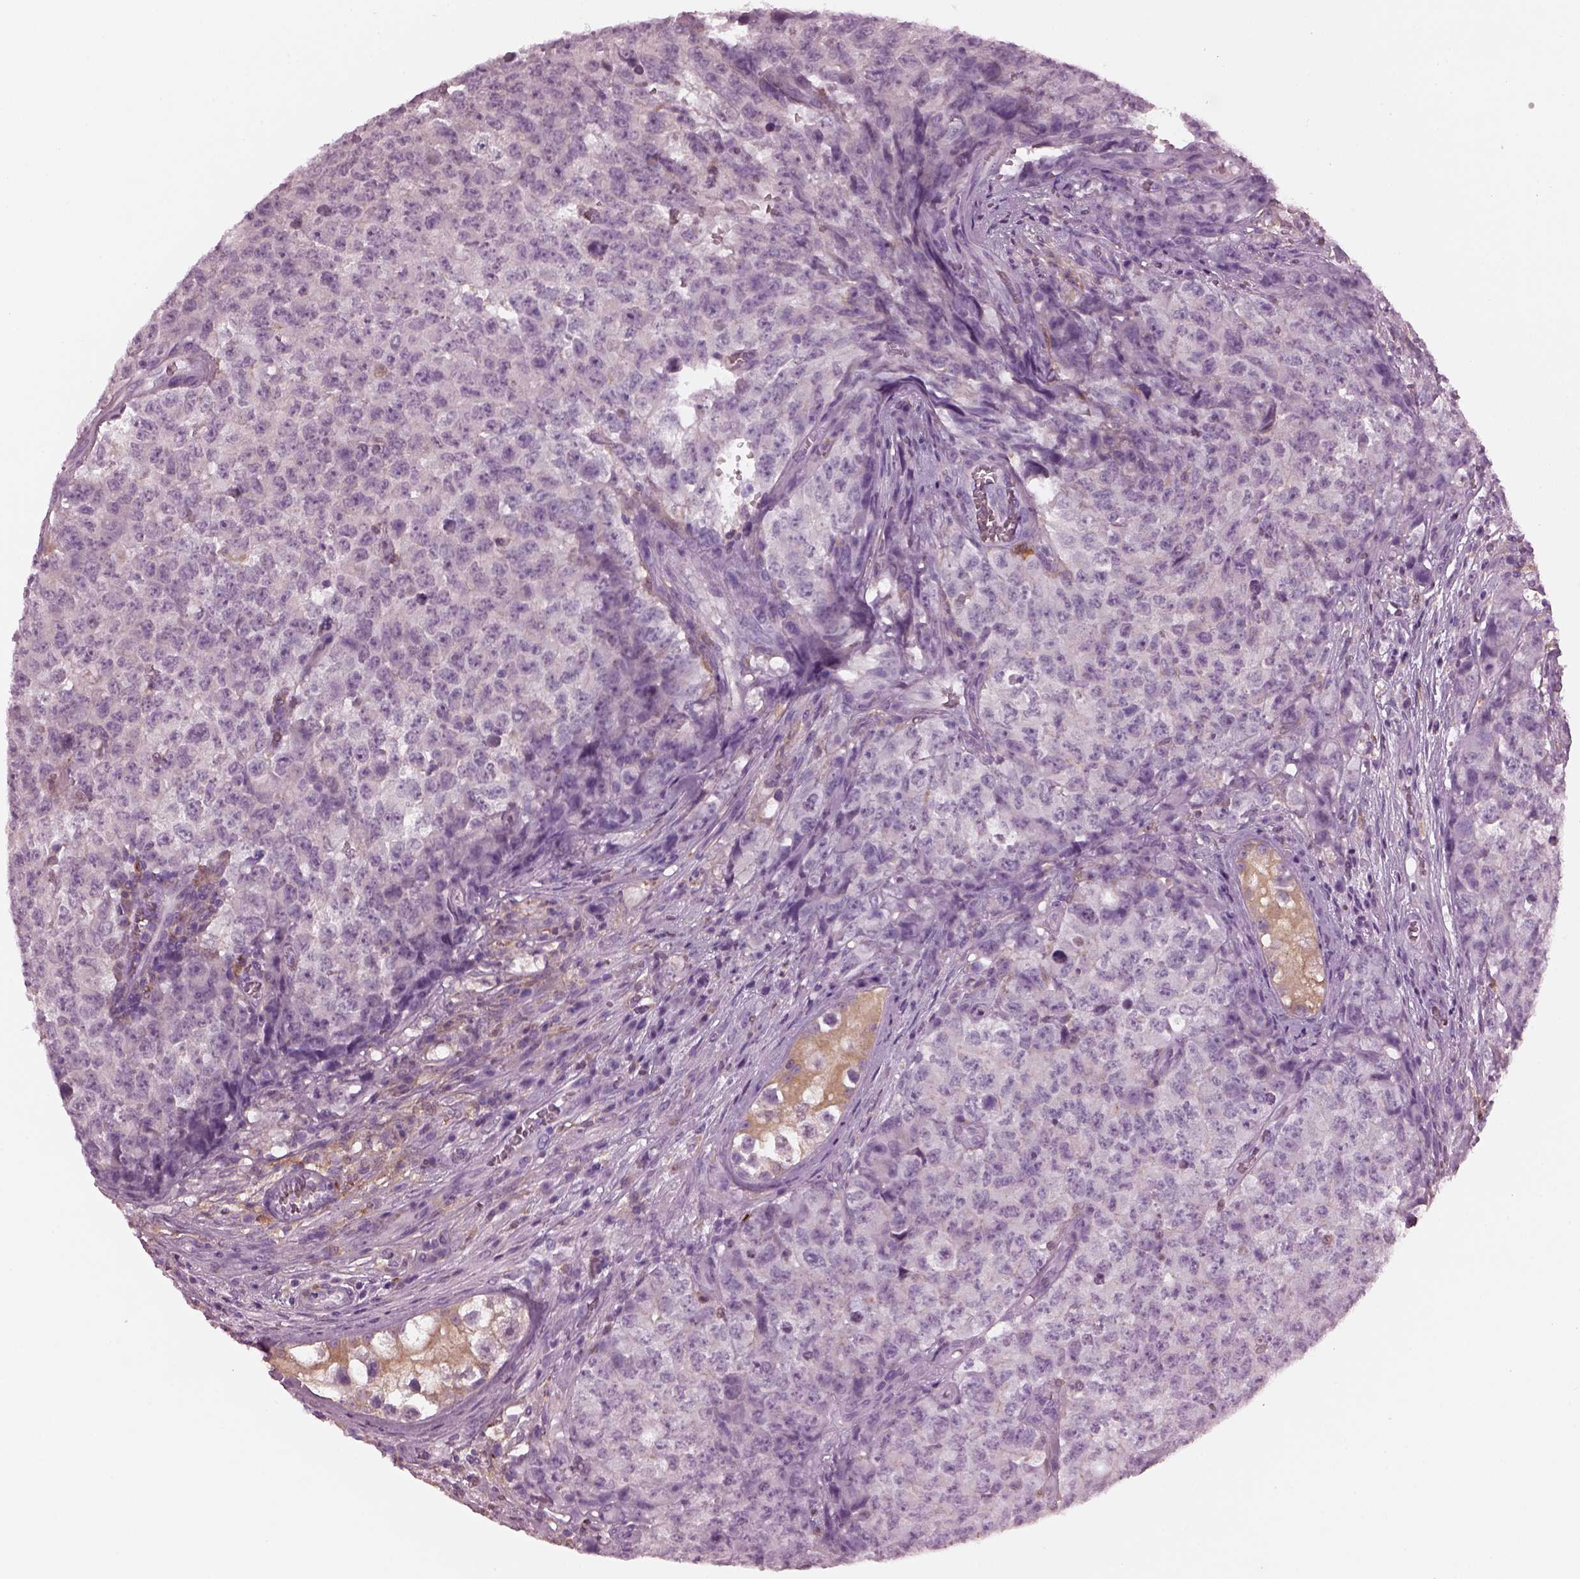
{"staining": {"intensity": "negative", "quantity": "none", "location": "none"}, "tissue": "testis cancer", "cell_type": "Tumor cells", "image_type": "cancer", "snomed": [{"axis": "morphology", "description": "Carcinoma, Embryonal, NOS"}, {"axis": "topography", "description": "Testis"}], "caption": "Testis cancer (embryonal carcinoma) was stained to show a protein in brown. There is no significant staining in tumor cells.", "gene": "SHTN1", "patient": {"sex": "male", "age": 23}}